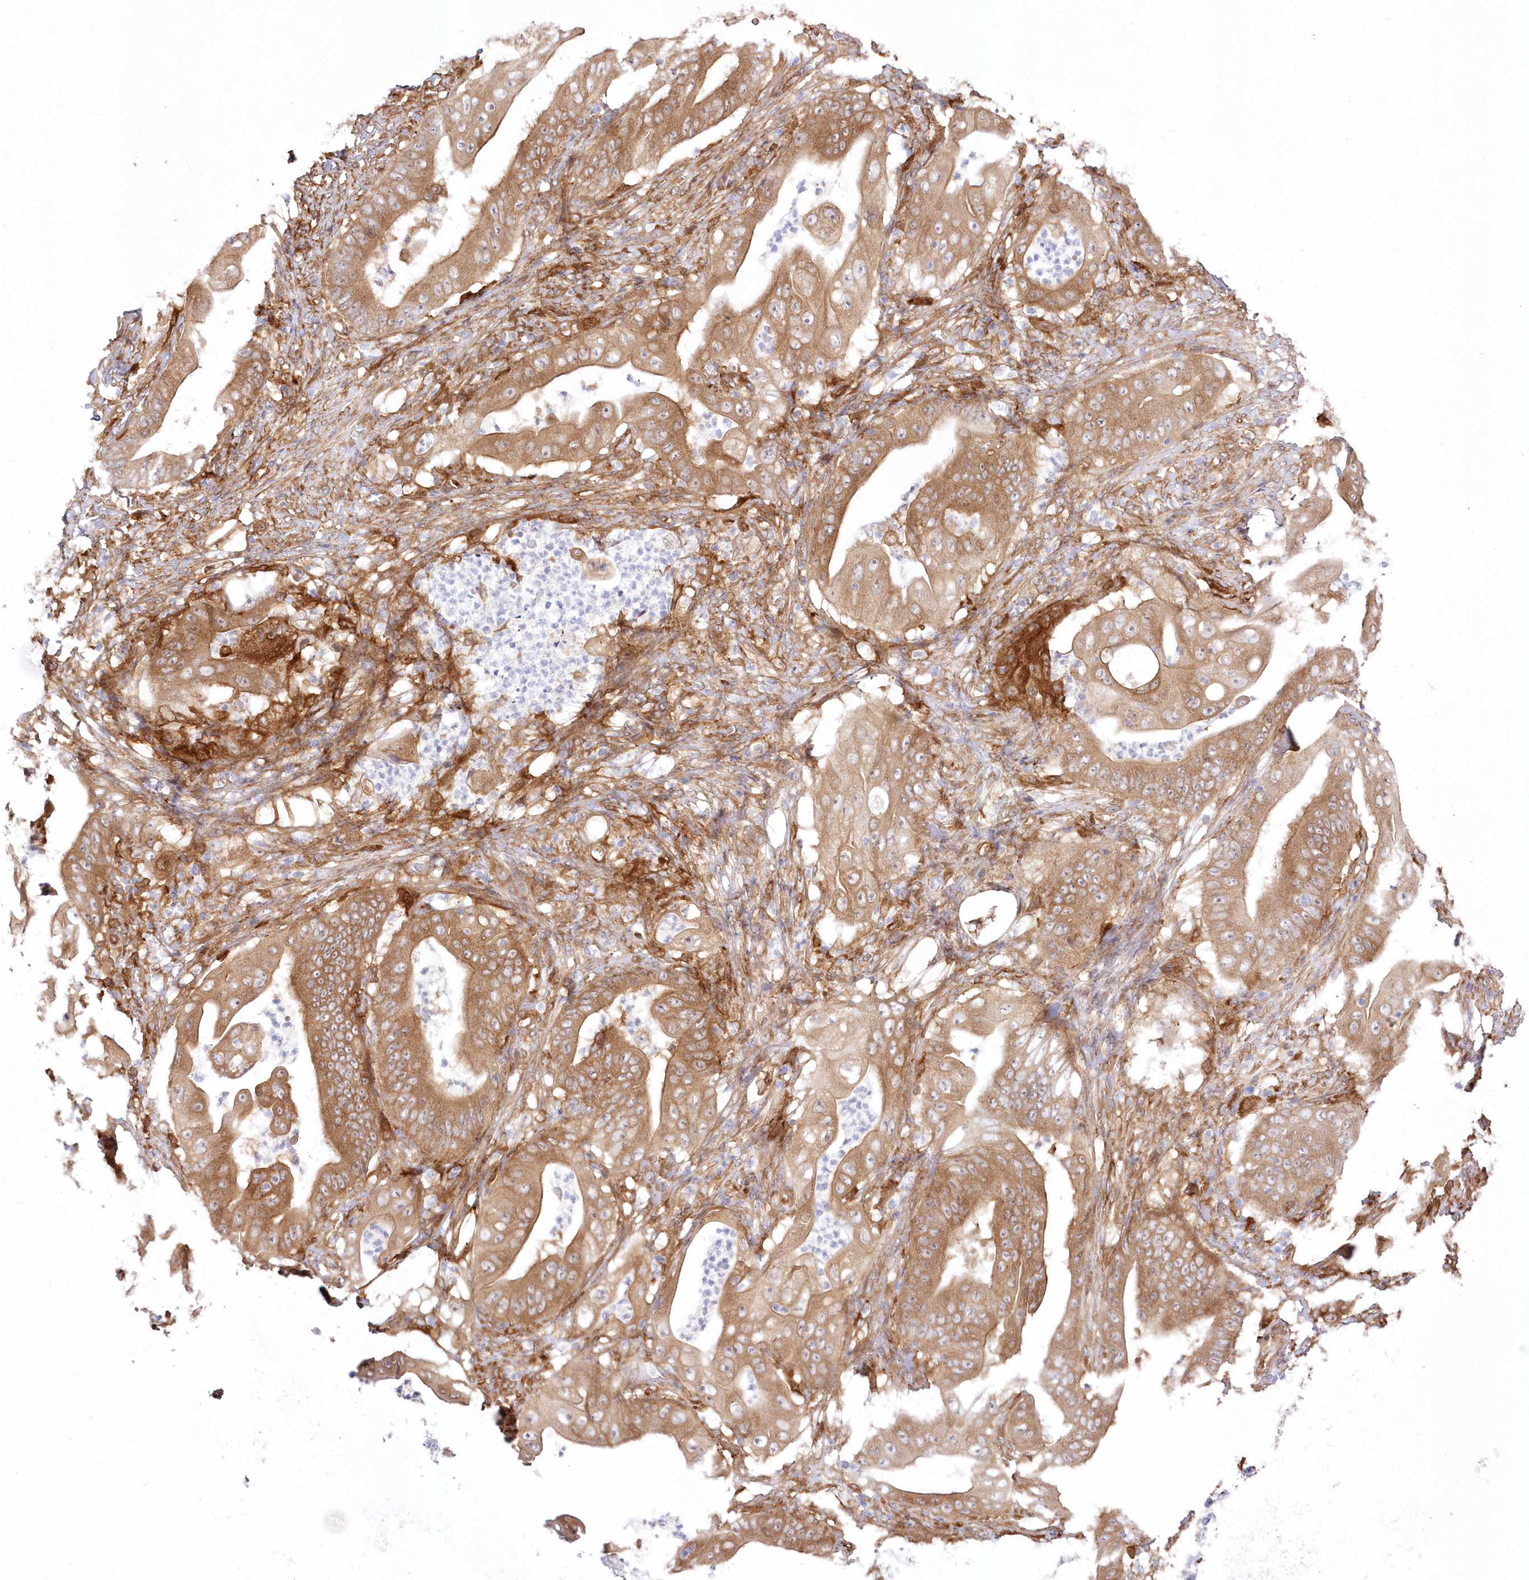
{"staining": {"intensity": "moderate", "quantity": ">75%", "location": "cytoplasmic/membranous"}, "tissue": "stomach cancer", "cell_type": "Tumor cells", "image_type": "cancer", "snomed": [{"axis": "morphology", "description": "Adenocarcinoma, NOS"}, {"axis": "topography", "description": "Stomach"}], "caption": "Stomach cancer tissue demonstrates moderate cytoplasmic/membranous staining in about >75% of tumor cells", "gene": "SH3PXD2B", "patient": {"sex": "female", "age": 73}}